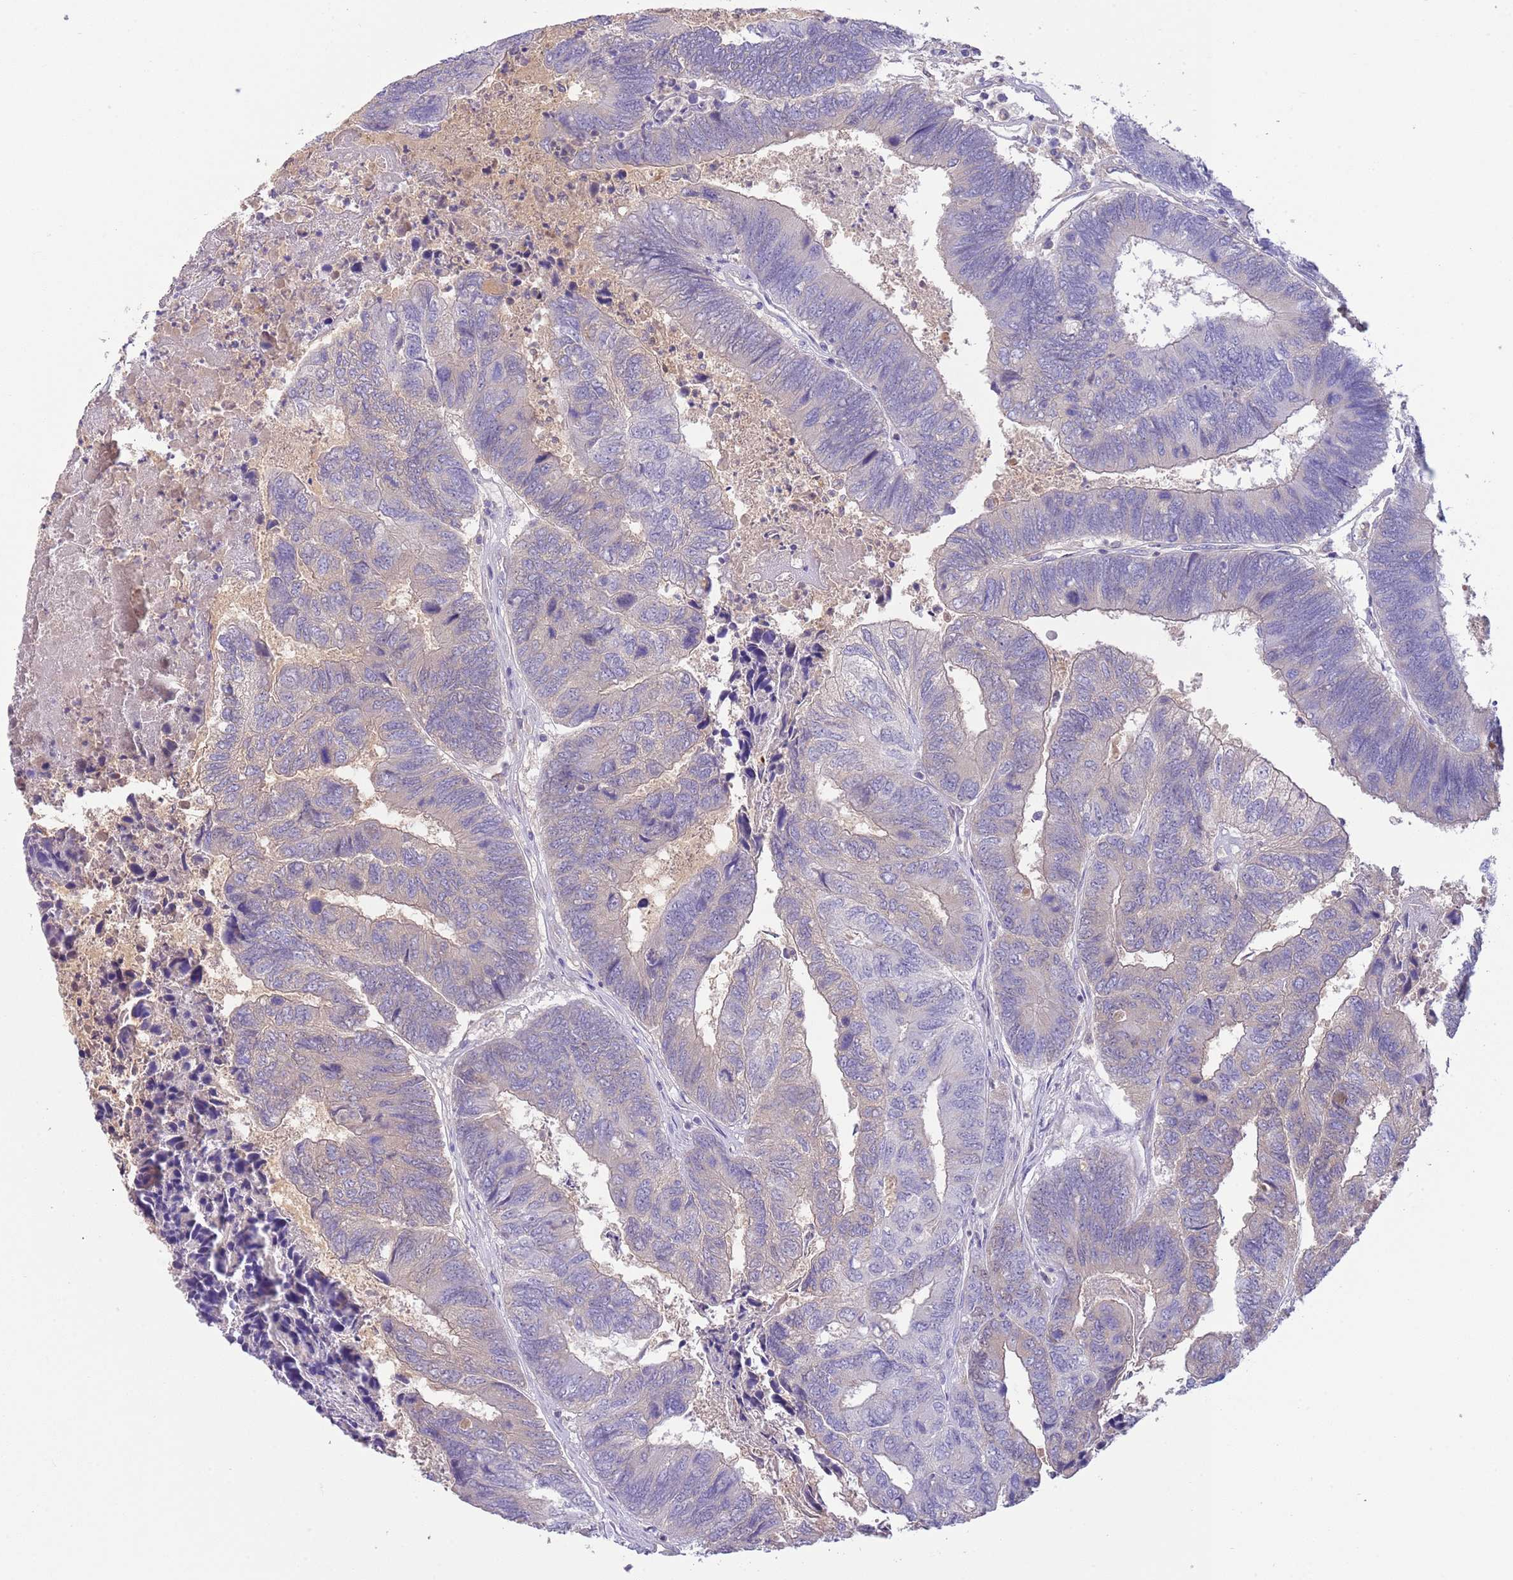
{"staining": {"intensity": "negative", "quantity": "none", "location": "none"}, "tissue": "colorectal cancer", "cell_type": "Tumor cells", "image_type": "cancer", "snomed": [{"axis": "morphology", "description": "Adenocarcinoma, NOS"}, {"axis": "topography", "description": "Colon"}], "caption": "This is an immunohistochemistry (IHC) histopathology image of human colorectal cancer. There is no staining in tumor cells.", "gene": "IGFL4", "patient": {"sex": "female", "age": 67}}